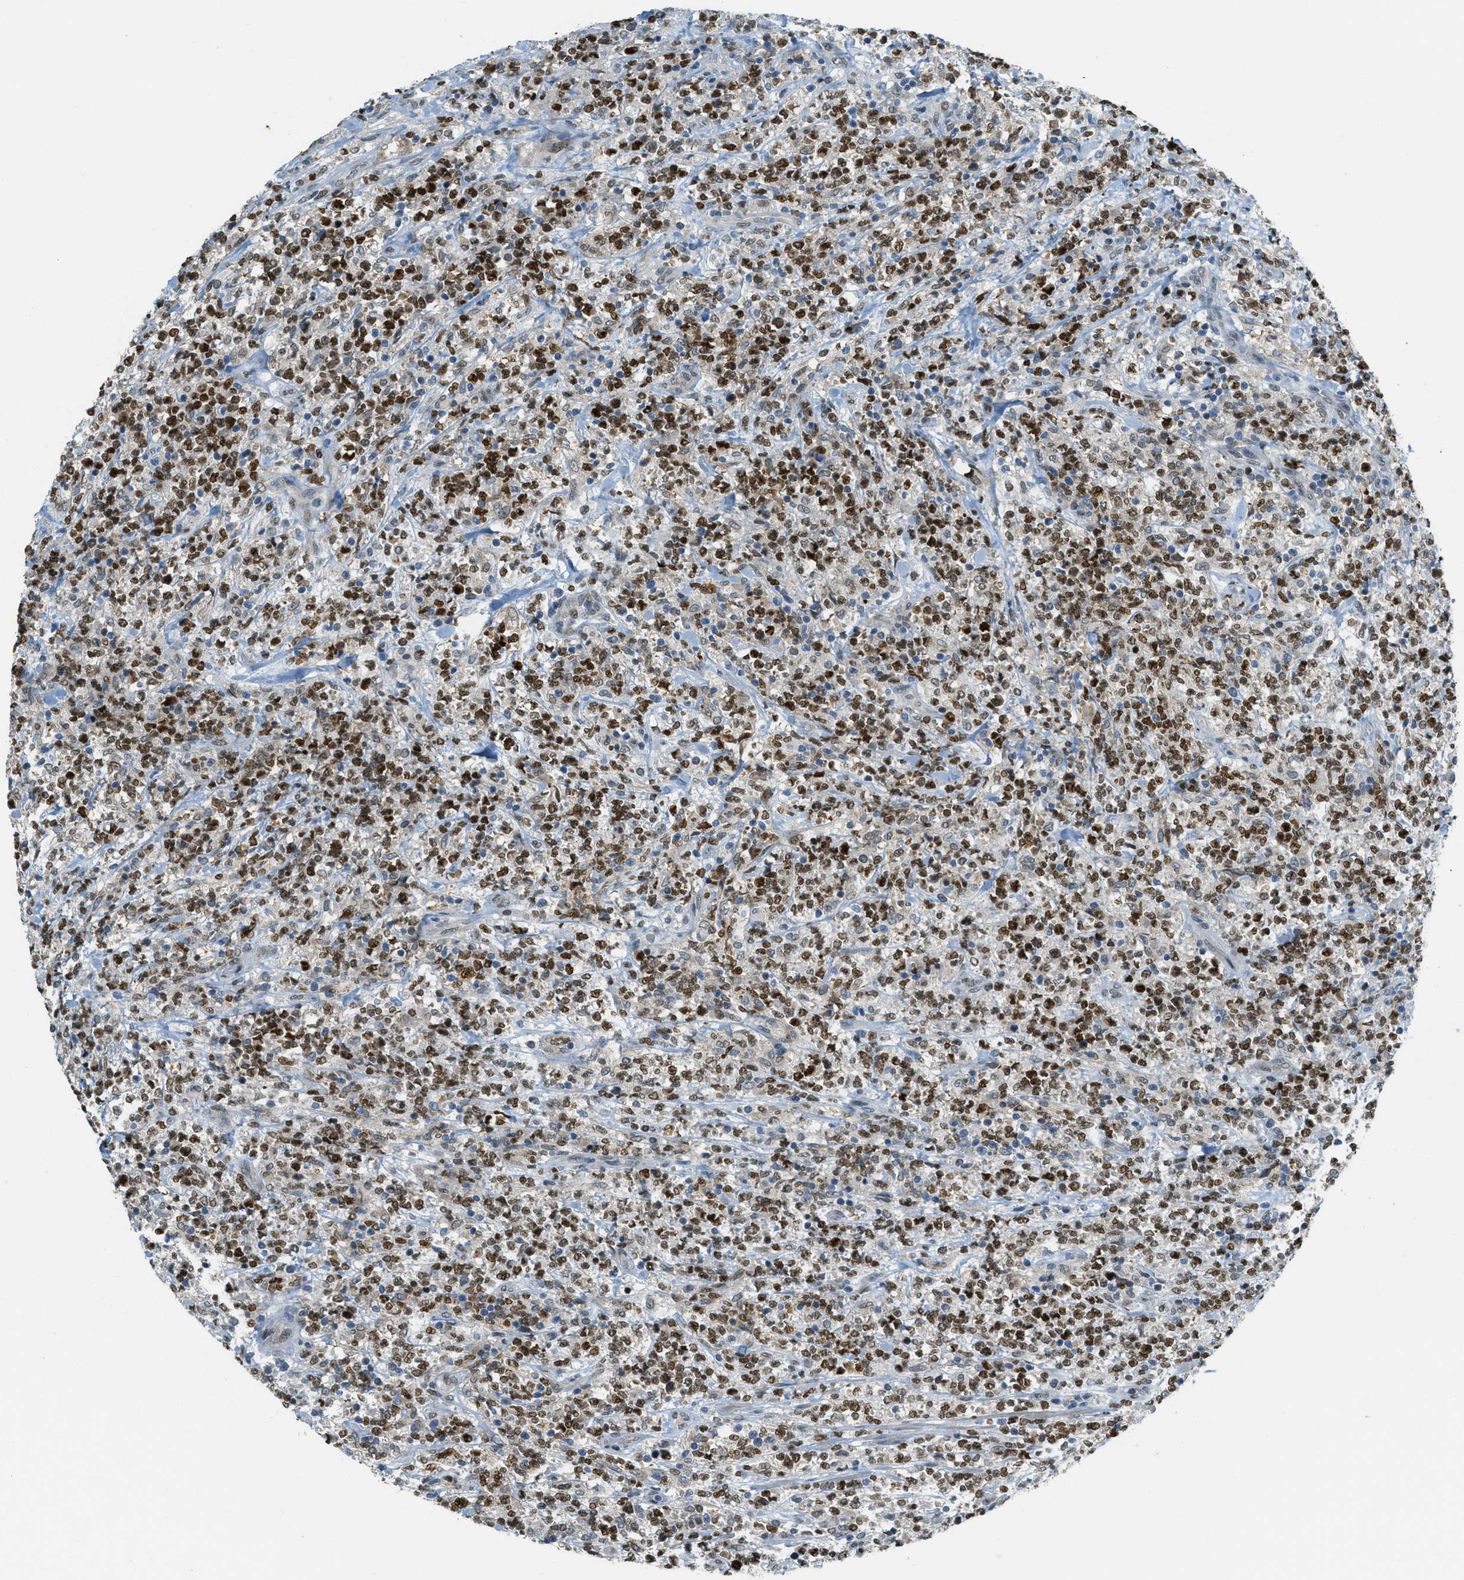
{"staining": {"intensity": "strong", "quantity": ">75%", "location": "nuclear"}, "tissue": "lymphoma", "cell_type": "Tumor cells", "image_type": "cancer", "snomed": [{"axis": "morphology", "description": "Malignant lymphoma, non-Hodgkin's type, High grade"}, {"axis": "topography", "description": "Soft tissue"}], "caption": "Immunohistochemistry (IHC) of human high-grade malignant lymphoma, non-Hodgkin's type displays high levels of strong nuclear staining in about >75% of tumor cells.", "gene": "TCF3", "patient": {"sex": "male", "age": 18}}